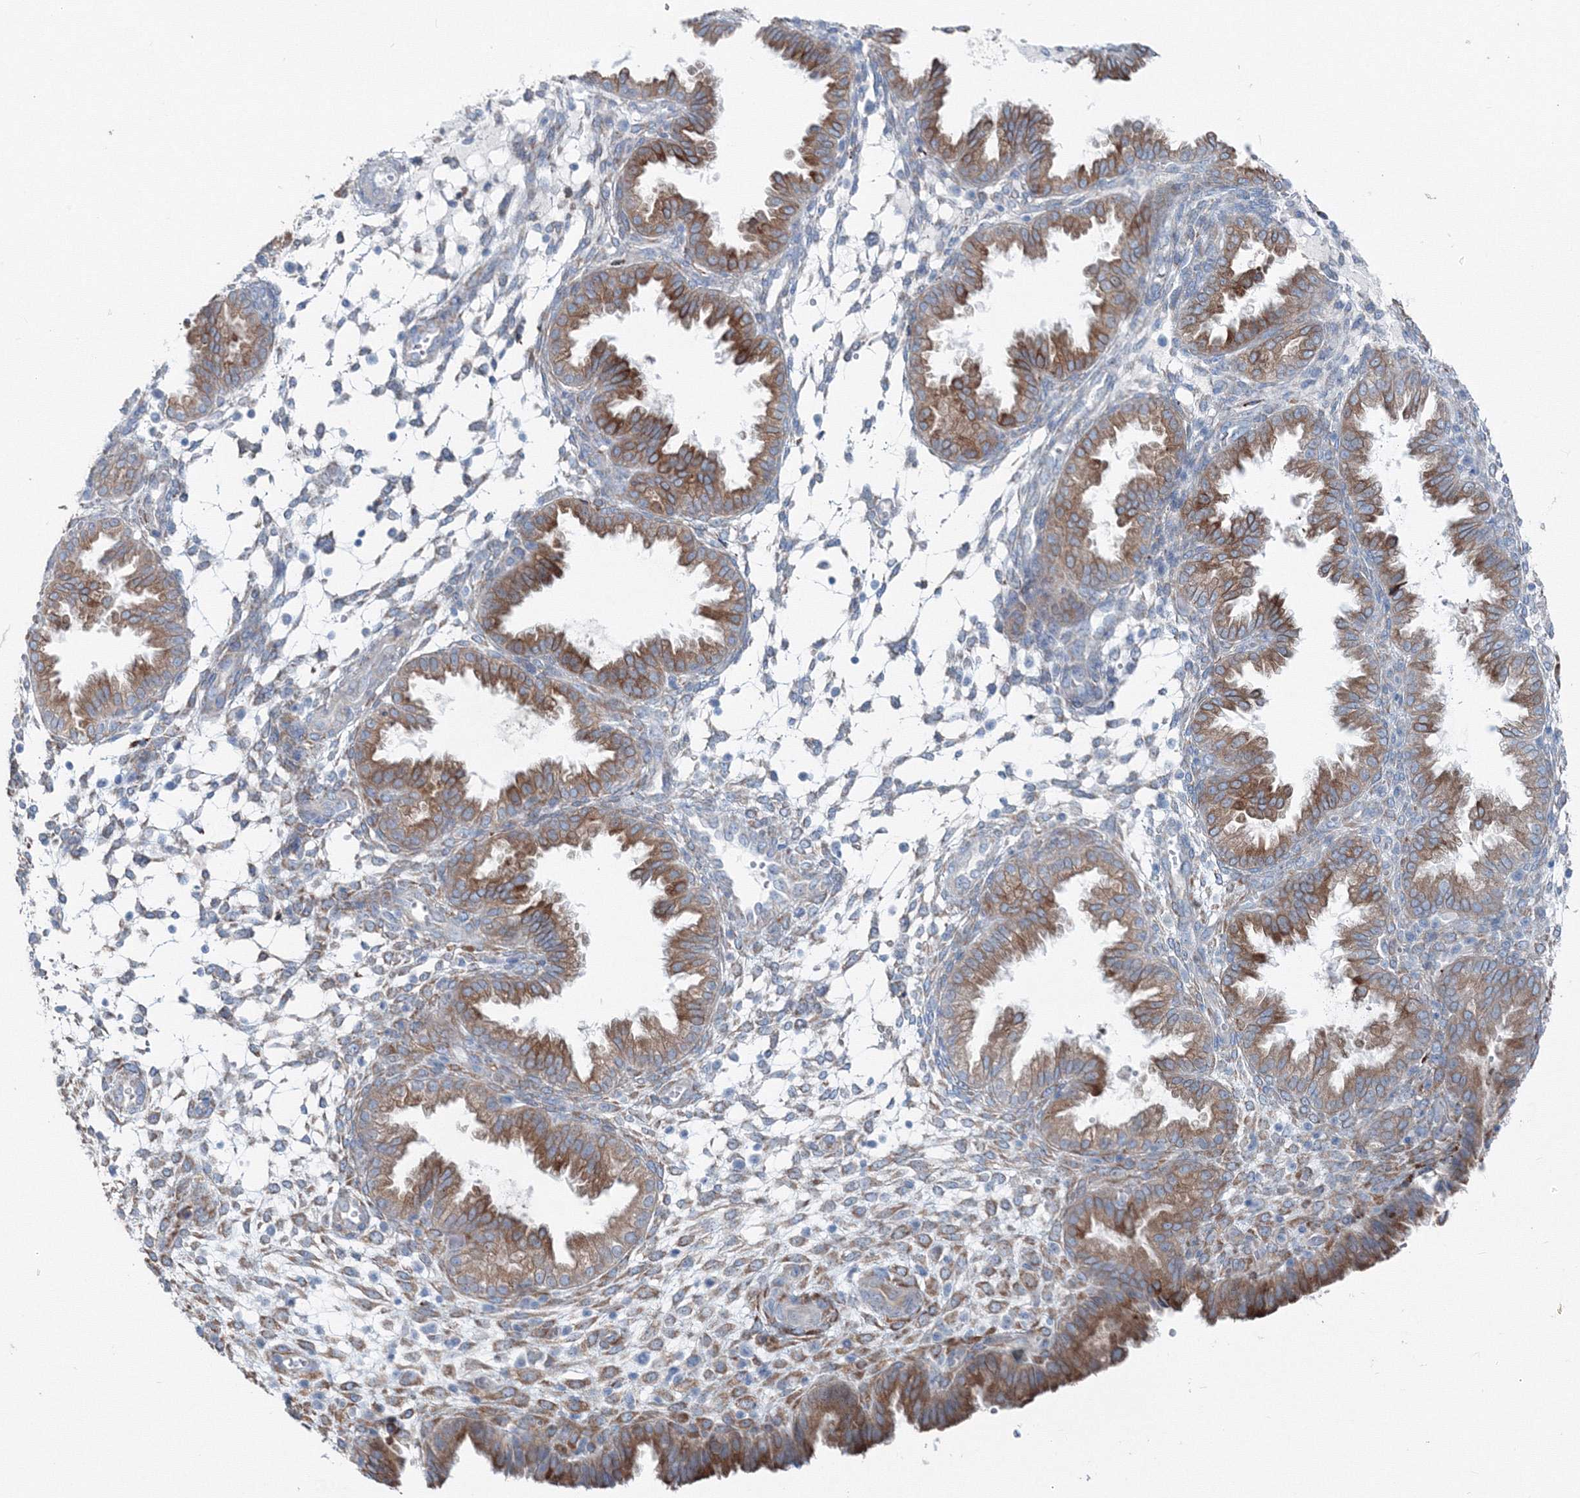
{"staining": {"intensity": "weak", "quantity": "<25%", "location": "cytoplasmic/membranous"}, "tissue": "endometrium", "cell_type": "Cells in endometrial stroma", "image_type": "normal", "snomed": [{"axis": "morphology", "description": "Normal tissue, NOS"}, {"axis": "topography", "description": "Endometrium"}], "caption": "Immunohistochemistry (IHC) image of unremarkable endometrium: endometrium stained with DAB displays no significant protein expression in cells in endometrial stroma.", "gene": "ENSG00000285283", "patient": {"sex": "female", "age": 33}}